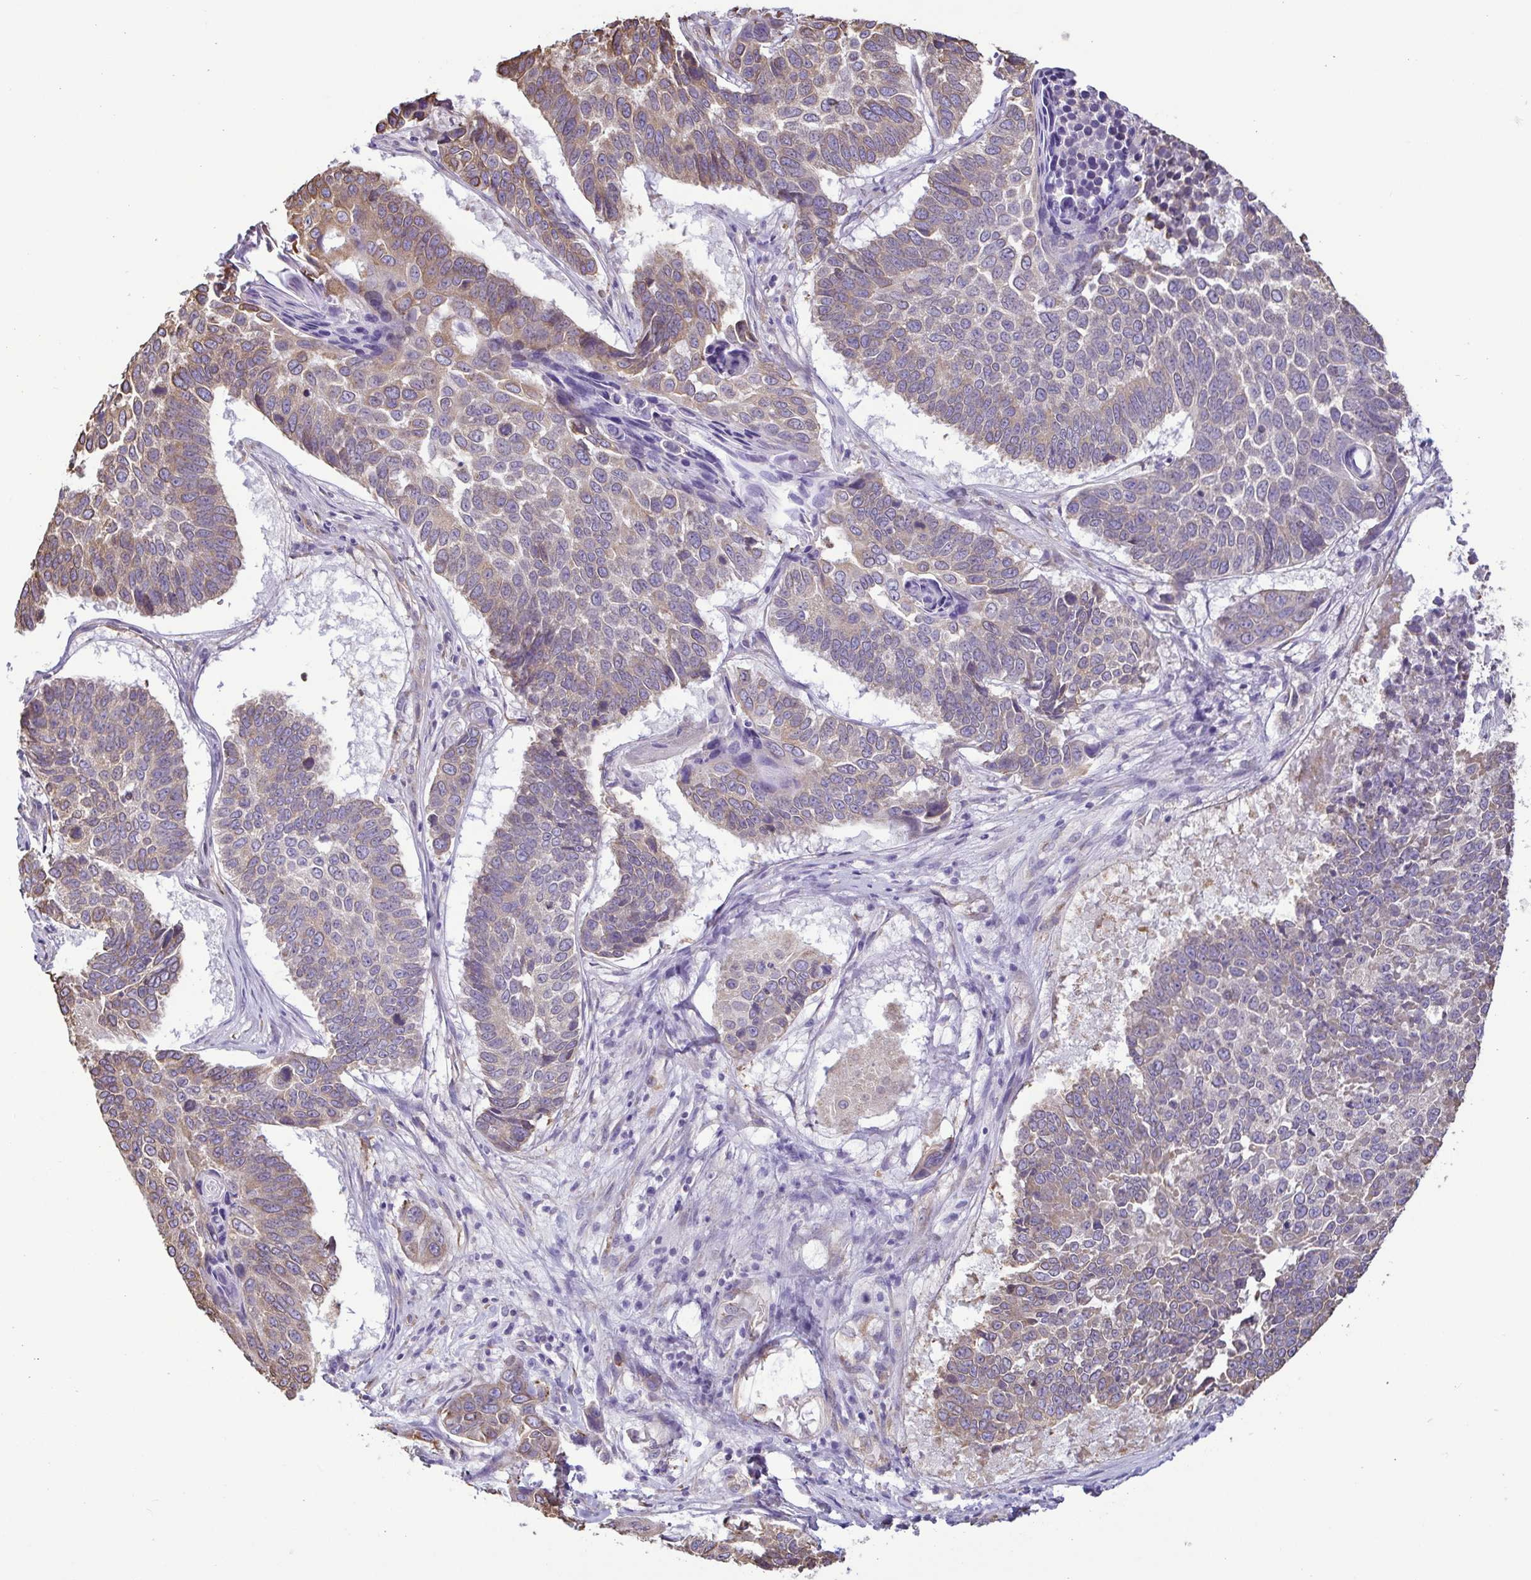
{"staining": {"intensity": "moderate", "quantity": "25%-75%", "location": "cytoplasmic/membranous"}, "tissue": "lung cancer", "cell_type": "Tumor cells", "image_type": "cancer", "snomed": [{"axis": "morphology", "description": "Squamous cell carcinoma, NOS"}, {"axis": "topography", "description": "Lung"}], "caption": "Protein analysis of squamous cell carcinoma (lung) tissue exhibits moderate cytoplasmic/membranous staining in approximately 25%-75% of tumor cells. (DAB (3,3'-diaminobenzidine) = brown stain, brightfield microscopy at high magnification).", "gene": "MYL10", "patient": {"sex": "male", "age": 73}}